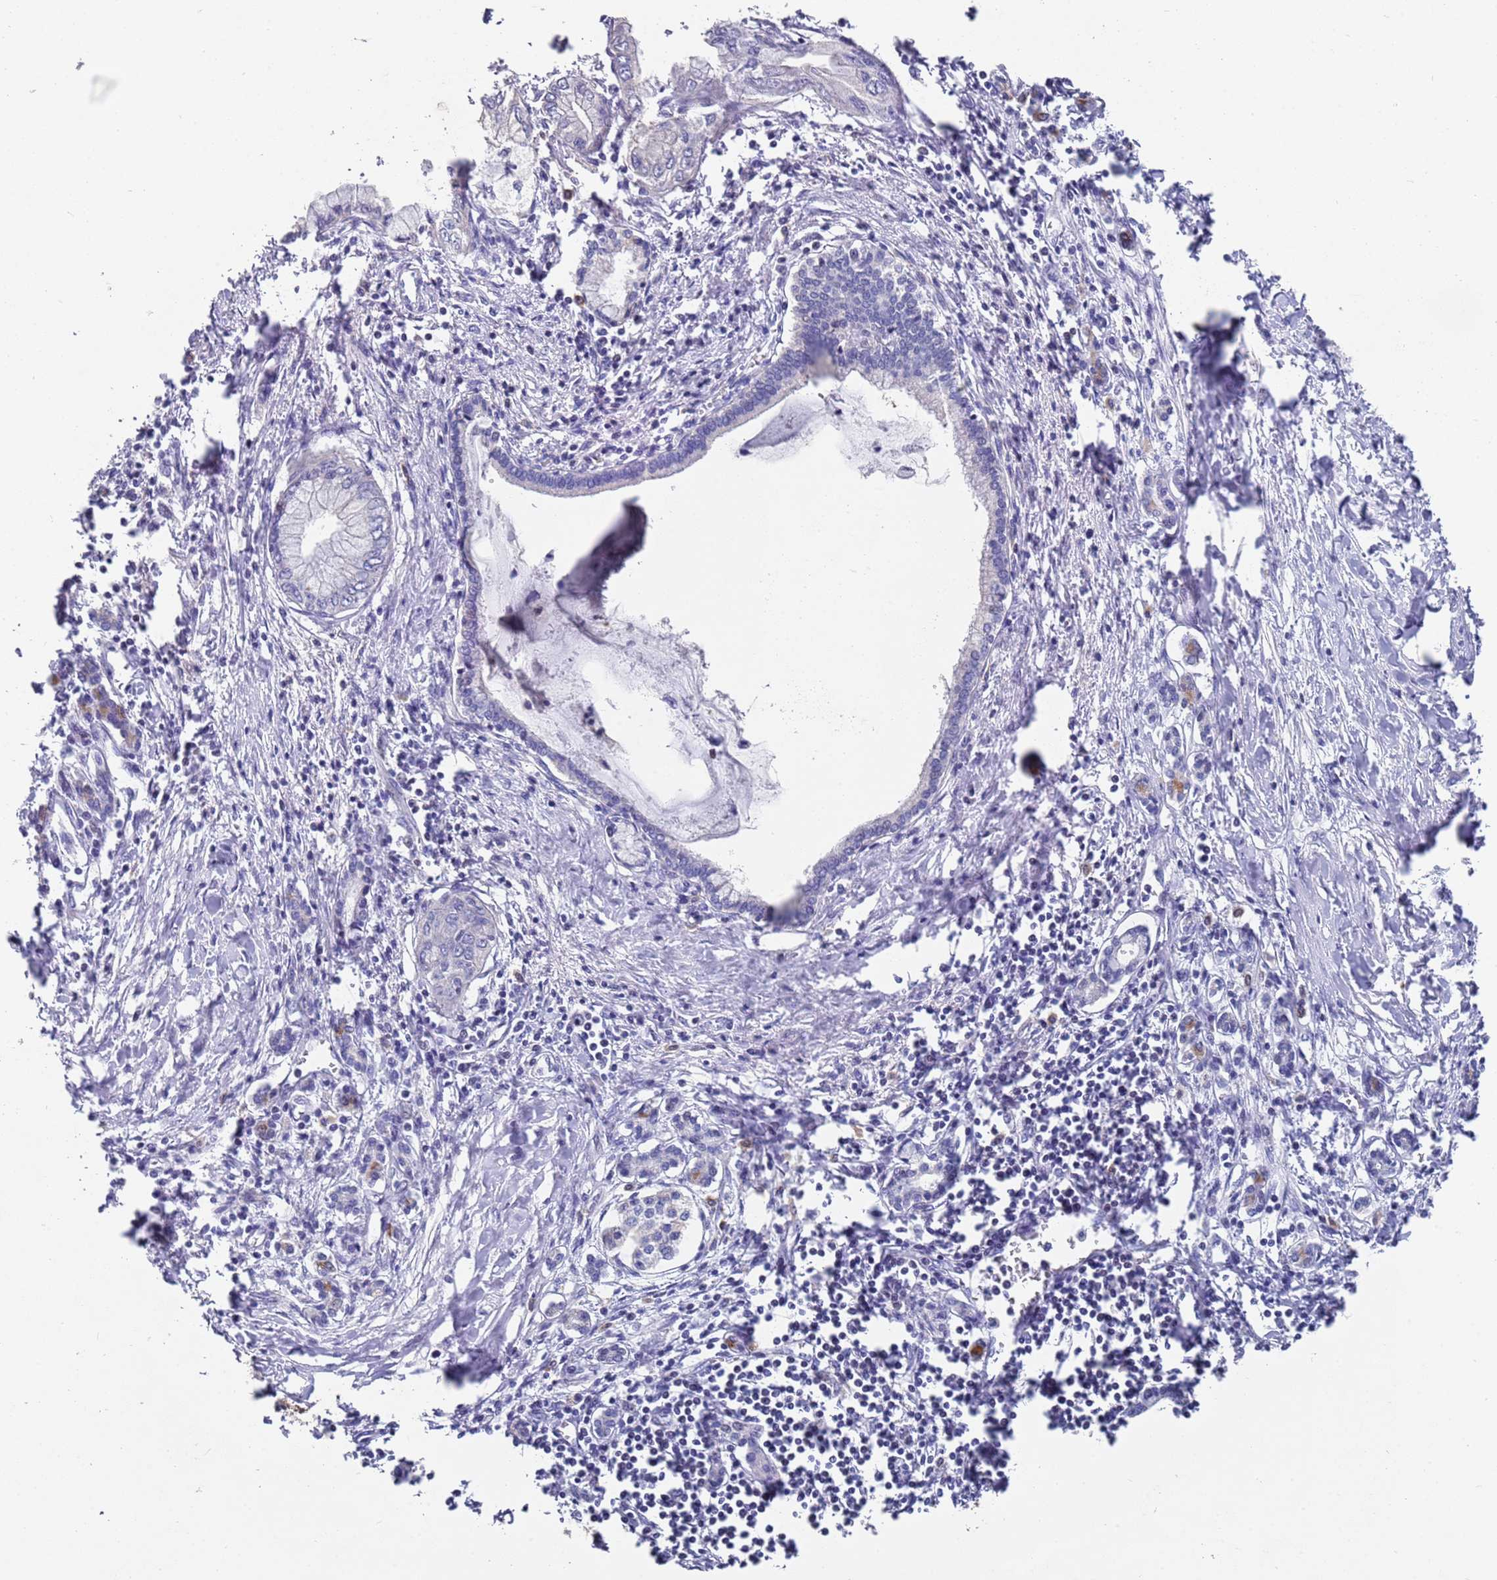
{"staining": {"intensity": "negative", "quantity": "none", "location": "none"}, "tissue": "pancreatic cancer", "cell_type": "Tumor cells", "image_type": "cancer", "snomed": [{"axis": "morphology", "description": "Adenocarcinoma, NOS"}, {"axis": "topography", "description": "Pancreas"}], "caption": "Pancreatic cancer (adenocarcinoma) was stained to show a protein in brown. There is no significant staining in tumor cells. The staining was performed using DAB (3,3'-diaminobenzidine) to visualize the protein expression in brown, while the nuclei were stained in blue with hematoxylin (Magnification: 20x).", "gene": "LACC1", "patient": {"sex": "male", "age": 48}}